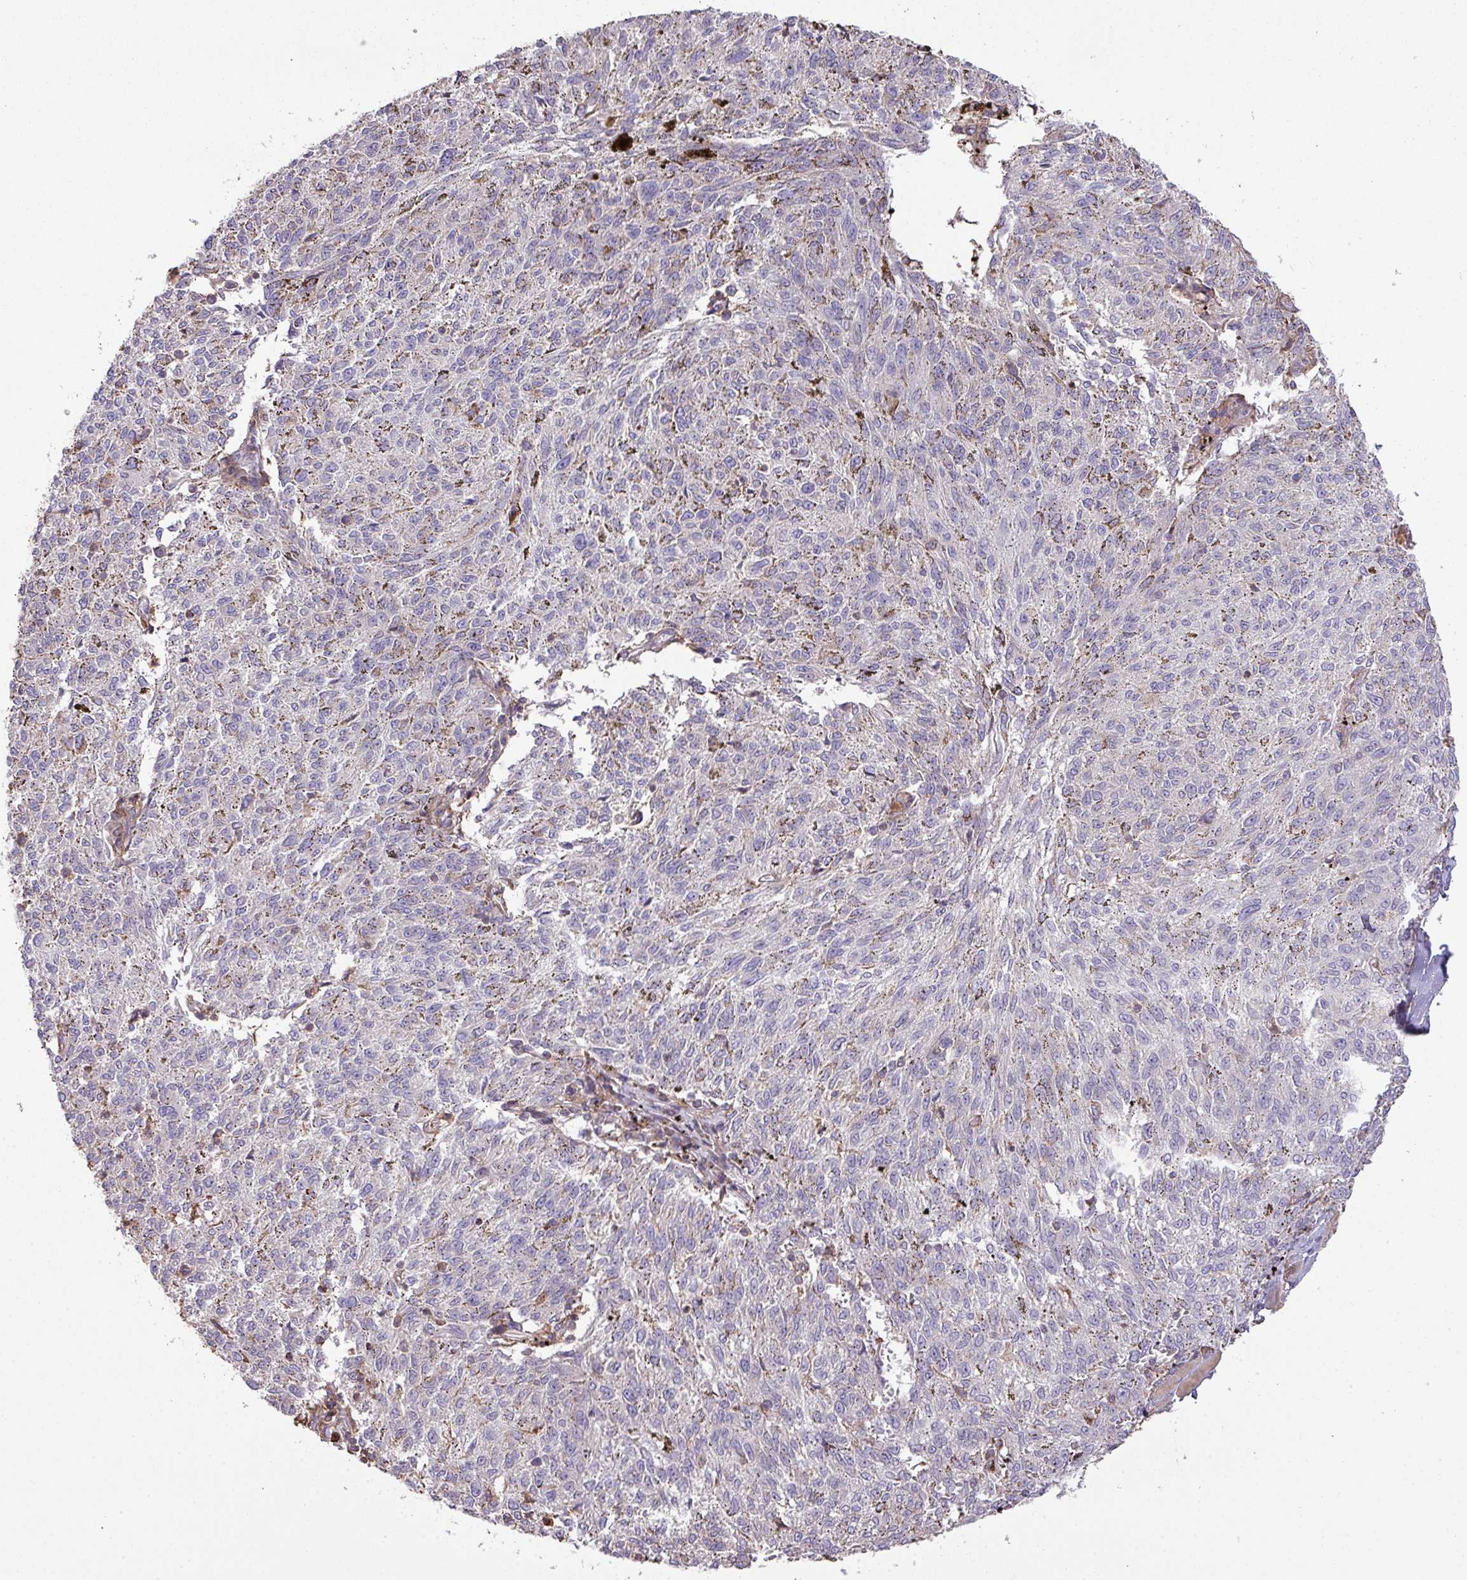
{"staining": {"intensity": "negative", "quantity": "none", "location": "none"}, "tissue": "melanoma", "cell_type": "Tumor cells", "image_type": "cancer", "snomed": [{"axis": "morphology", "description": "Malignant melanoma, NOS"}, {"axis": "topography", "description": "Skin"}], "caption": "The IHC image has no significant expression in tumor cells of malignant melanoma tissue.", "gene": "LRRC41", "patient": {"sex": "female", "age": 72}}